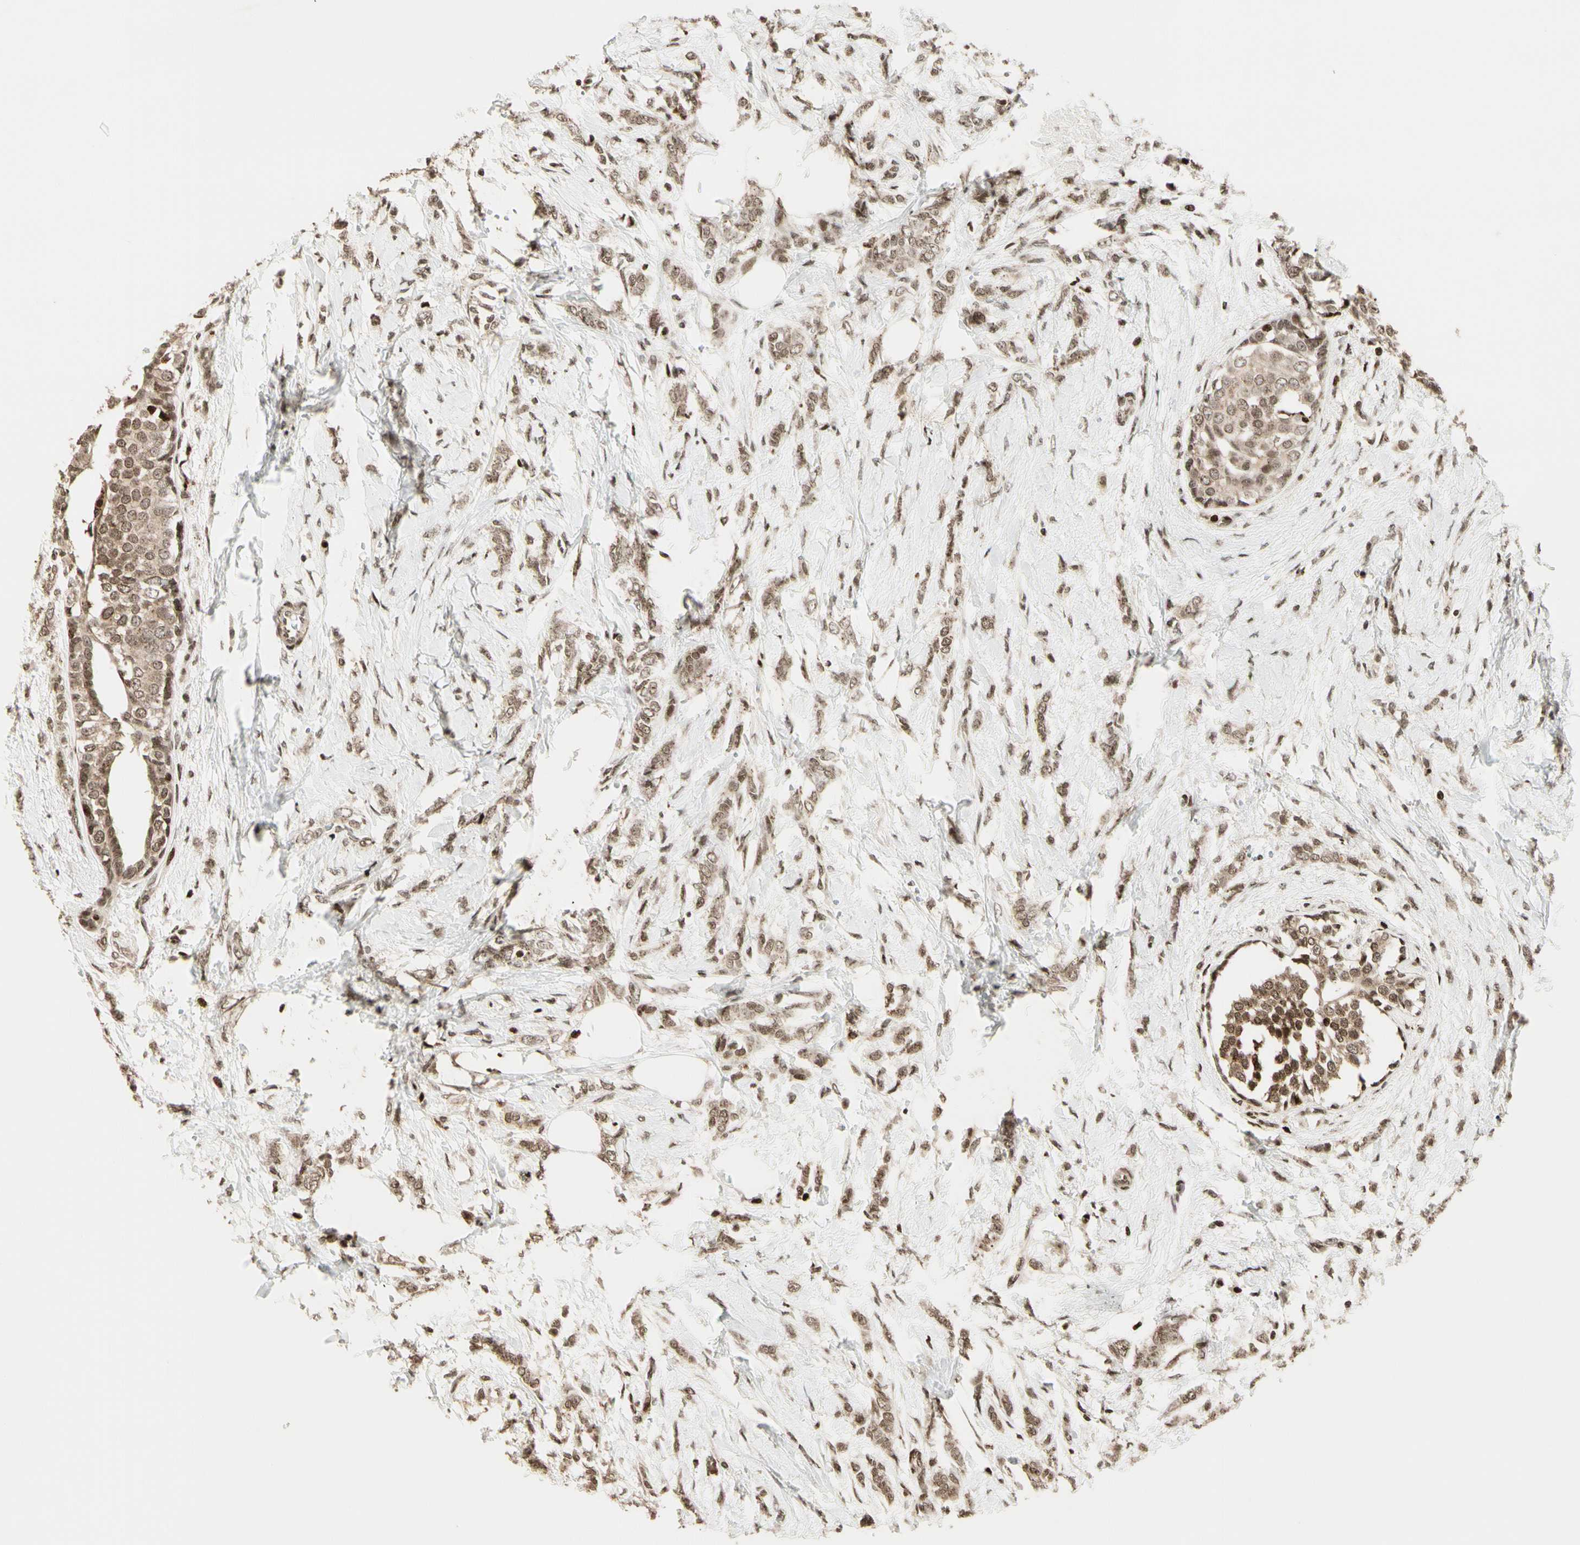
{"staining": {"intensity": "moderate", "quantity": ">75%", "location": "cytoplasmic/membranous,nuclear"}, "tissue": "breast cancer", "cell_type": "Tumor cells", "image_type": "cancer", "snomed": [{"axis": "morphology", "description": "Lobular carcinoma, in situ"}, {"axis": "morphology", "description": "Lobular carcinoma"}, {"axis": "topography", "description": "Breast"}], "caption": "The micrograph demonstrates immunohistochemical staining of lobular carcinoma (breast). There is moderate cytoplasmic/membranous and nuclear staining is seen in approximately >75% of tumor cells.", "gene": "TSHZ3", "patient": {"sex": "female", "age": 41}}